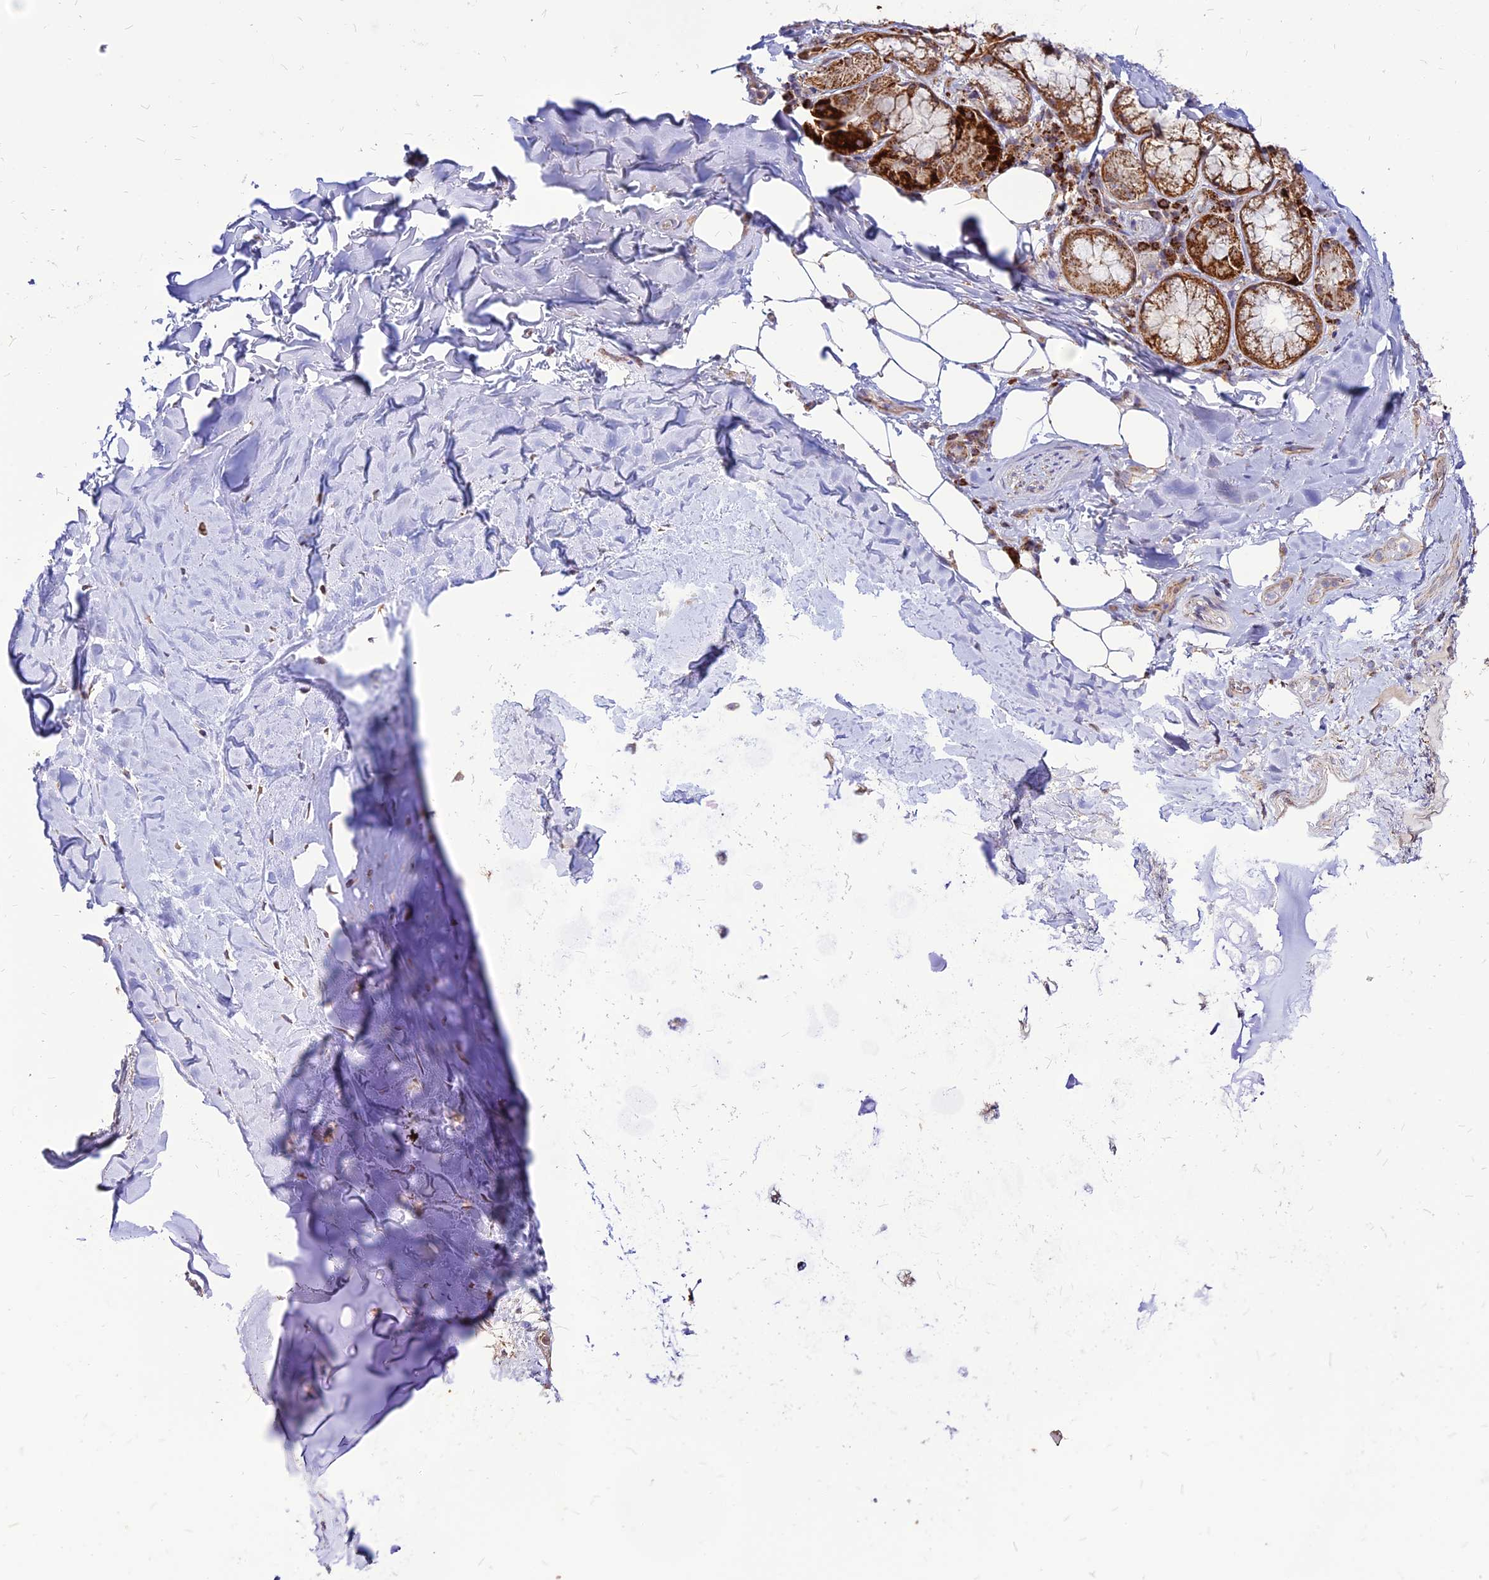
{"staining": {"intensity": "negative", "quantity": "none", "location": "none"}, "tissue": "adipose tissue", "cell_type": "Adipocytes", "image_type": "normal", "snomed": [{"axis": "morphology", "description": "Normal tissue, NOS"}, {"axis": "topography", "description": "Lymph node"}, {"axis": "topography", "description": "Cartilage tissue"}, {"axis": "topography", "description": "Bronchus"}], "caption": "Immunohistochemistry (IHC) micrograph of normal human adipose tissue stained for a protein (brown), which reveals no expression in adipocytes.", "gene": "ECI1", "patient": {"sex": "male", "age": 63}}